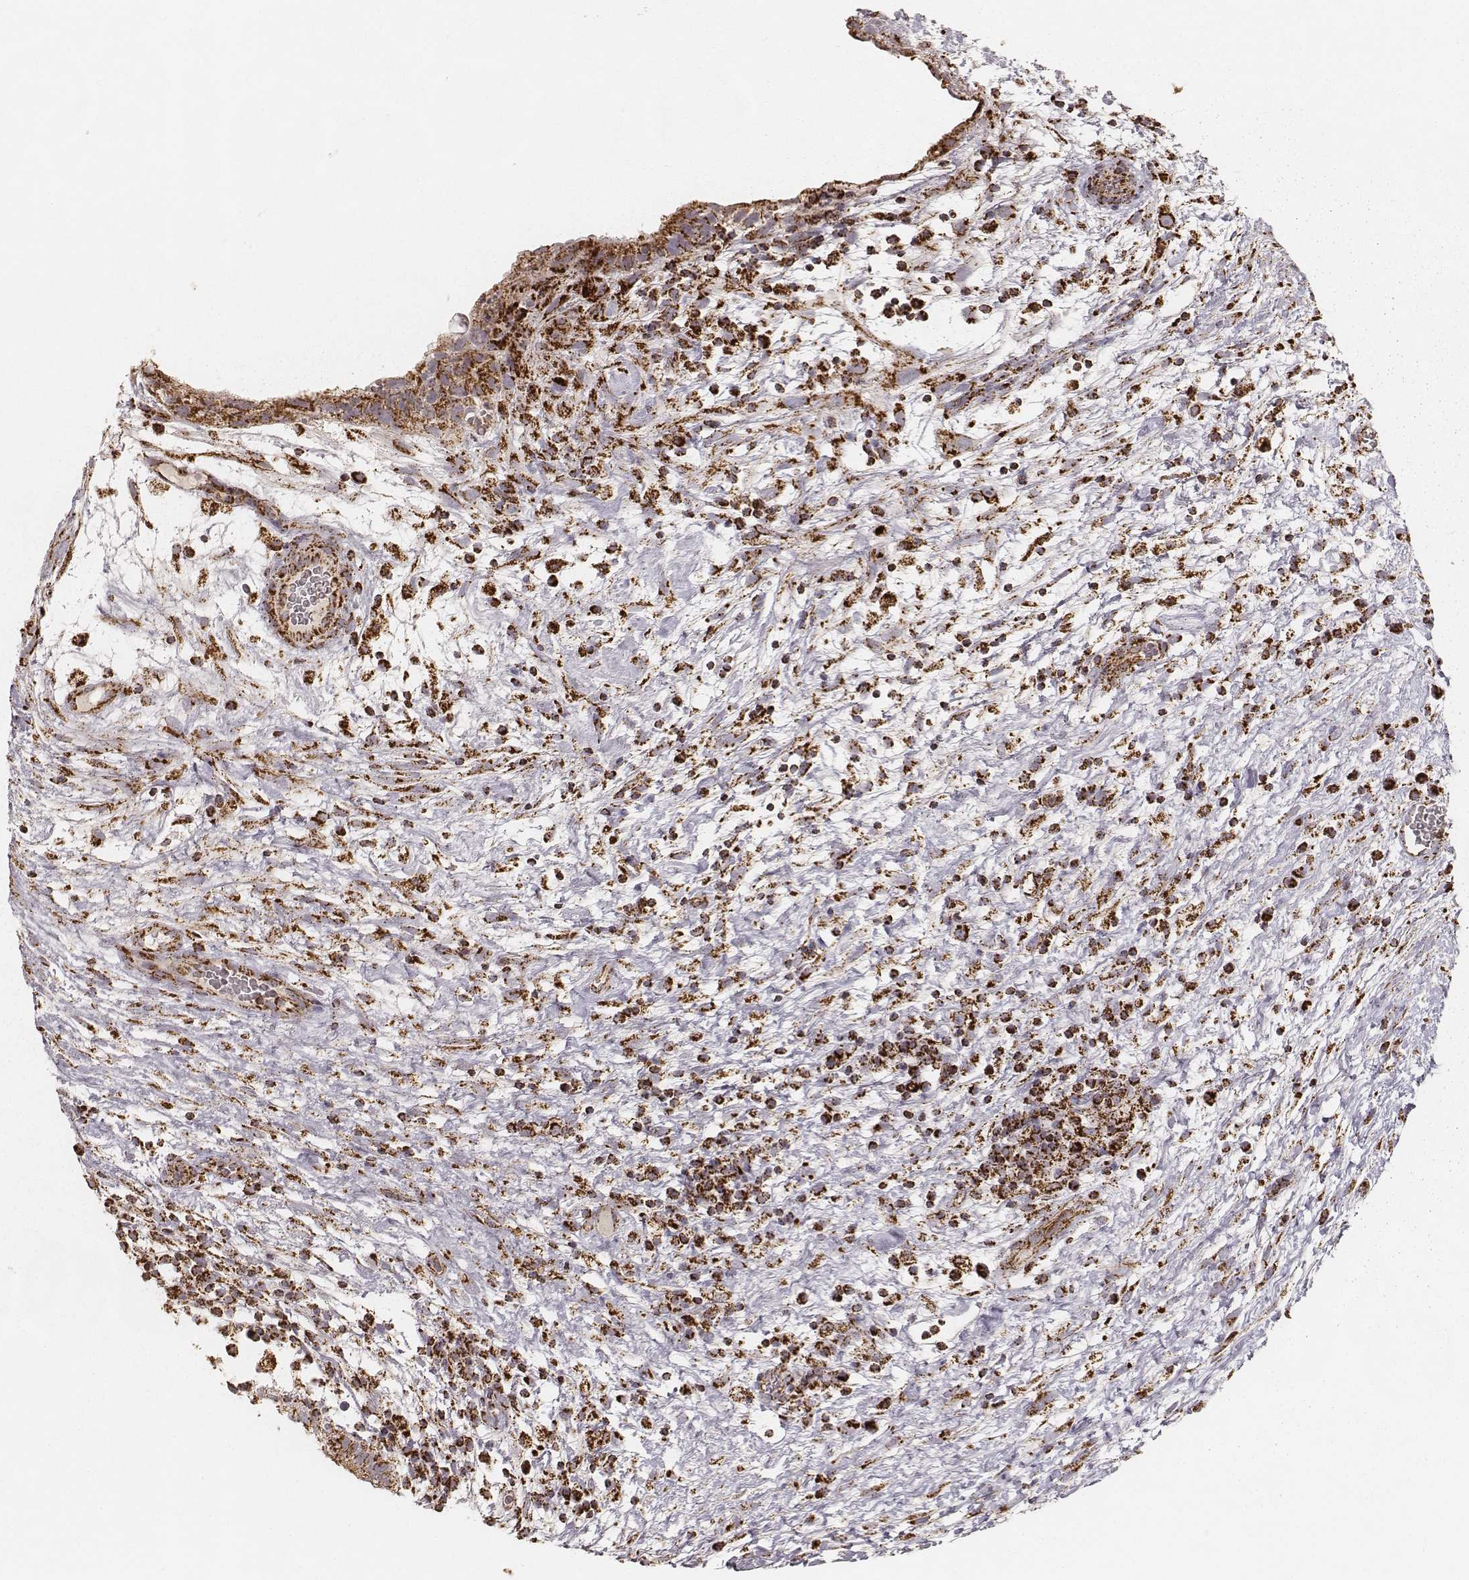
{"staining": {"intensity": "strong", "quantity": ">75%", "location": "cytoplasmic/membranous"}, "tissue": "testis cancer", "cell_type": "Tumor cells", "image_type": "cancer", "snomed": [{"axis": "morphology", "description": "Normal tissue, NOS"}, {"axis": "morphology", "description": "Carcinoma, Embryonal, NOS"}, {"axis": "topography", "description": "Testis"}], "caption": "High-power microscopy captured an immunohistochemistry image of embryonal carcinoma (testis), revealing strong cytoplasmic/membranous expression in approximately >75% of tumor cells. (DAB (3,3'-diaminobenzidine) IHC, brown staining for protein, blue staining for nuclei).", "gene": "CS", "patient": {"sex": "male", "age": 32}}